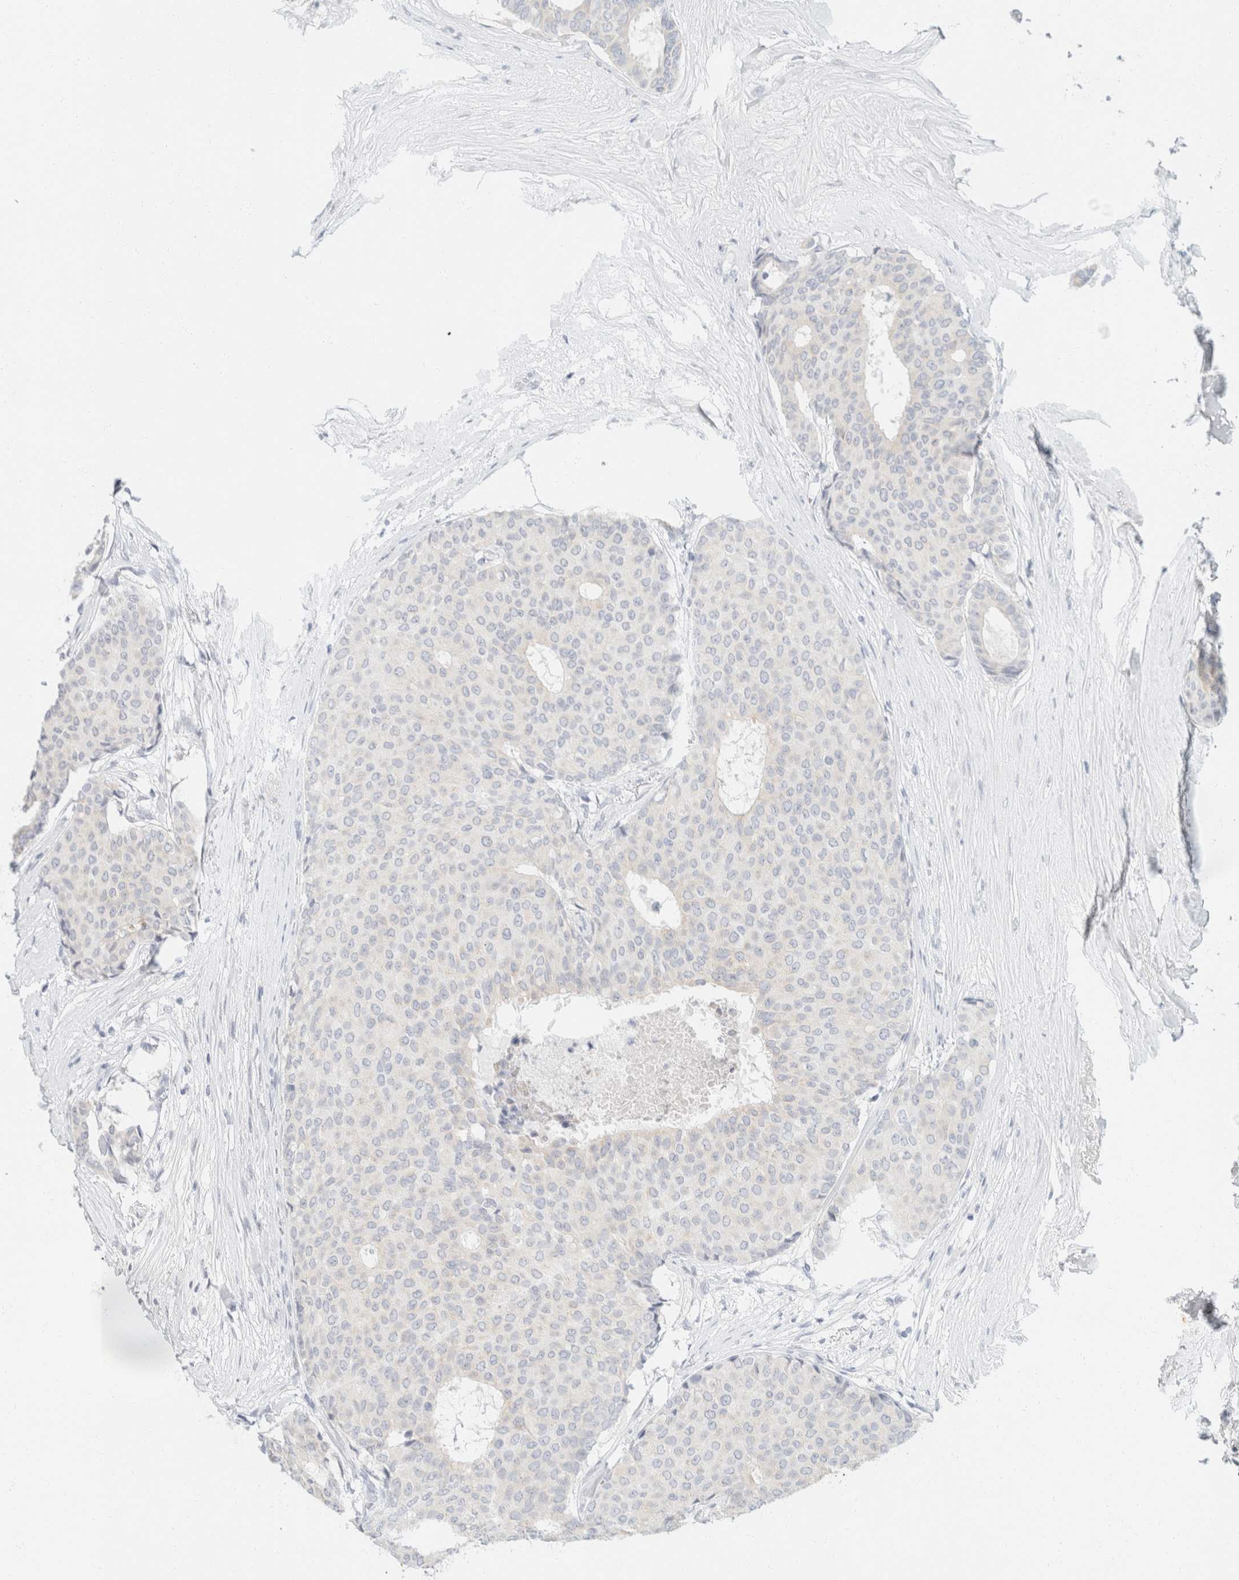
{"staining": {"intensity": "negative", "quantity": "none", "location": "none"}, "tissue": "breast cancer", "cell_type": "Tumor cells", "image_type": "cancer", "snomed": [{"axis": "morphology", "description": "Duct carcinoma"}, {"axis": "topography", "description": "Breast"}], "caption": "Tumor cells are negative for protein expression in human breast cancer. Nuclei are stained in blue.", "gene": "KRT20", "patient": {"sex": "female", "age": 75}}